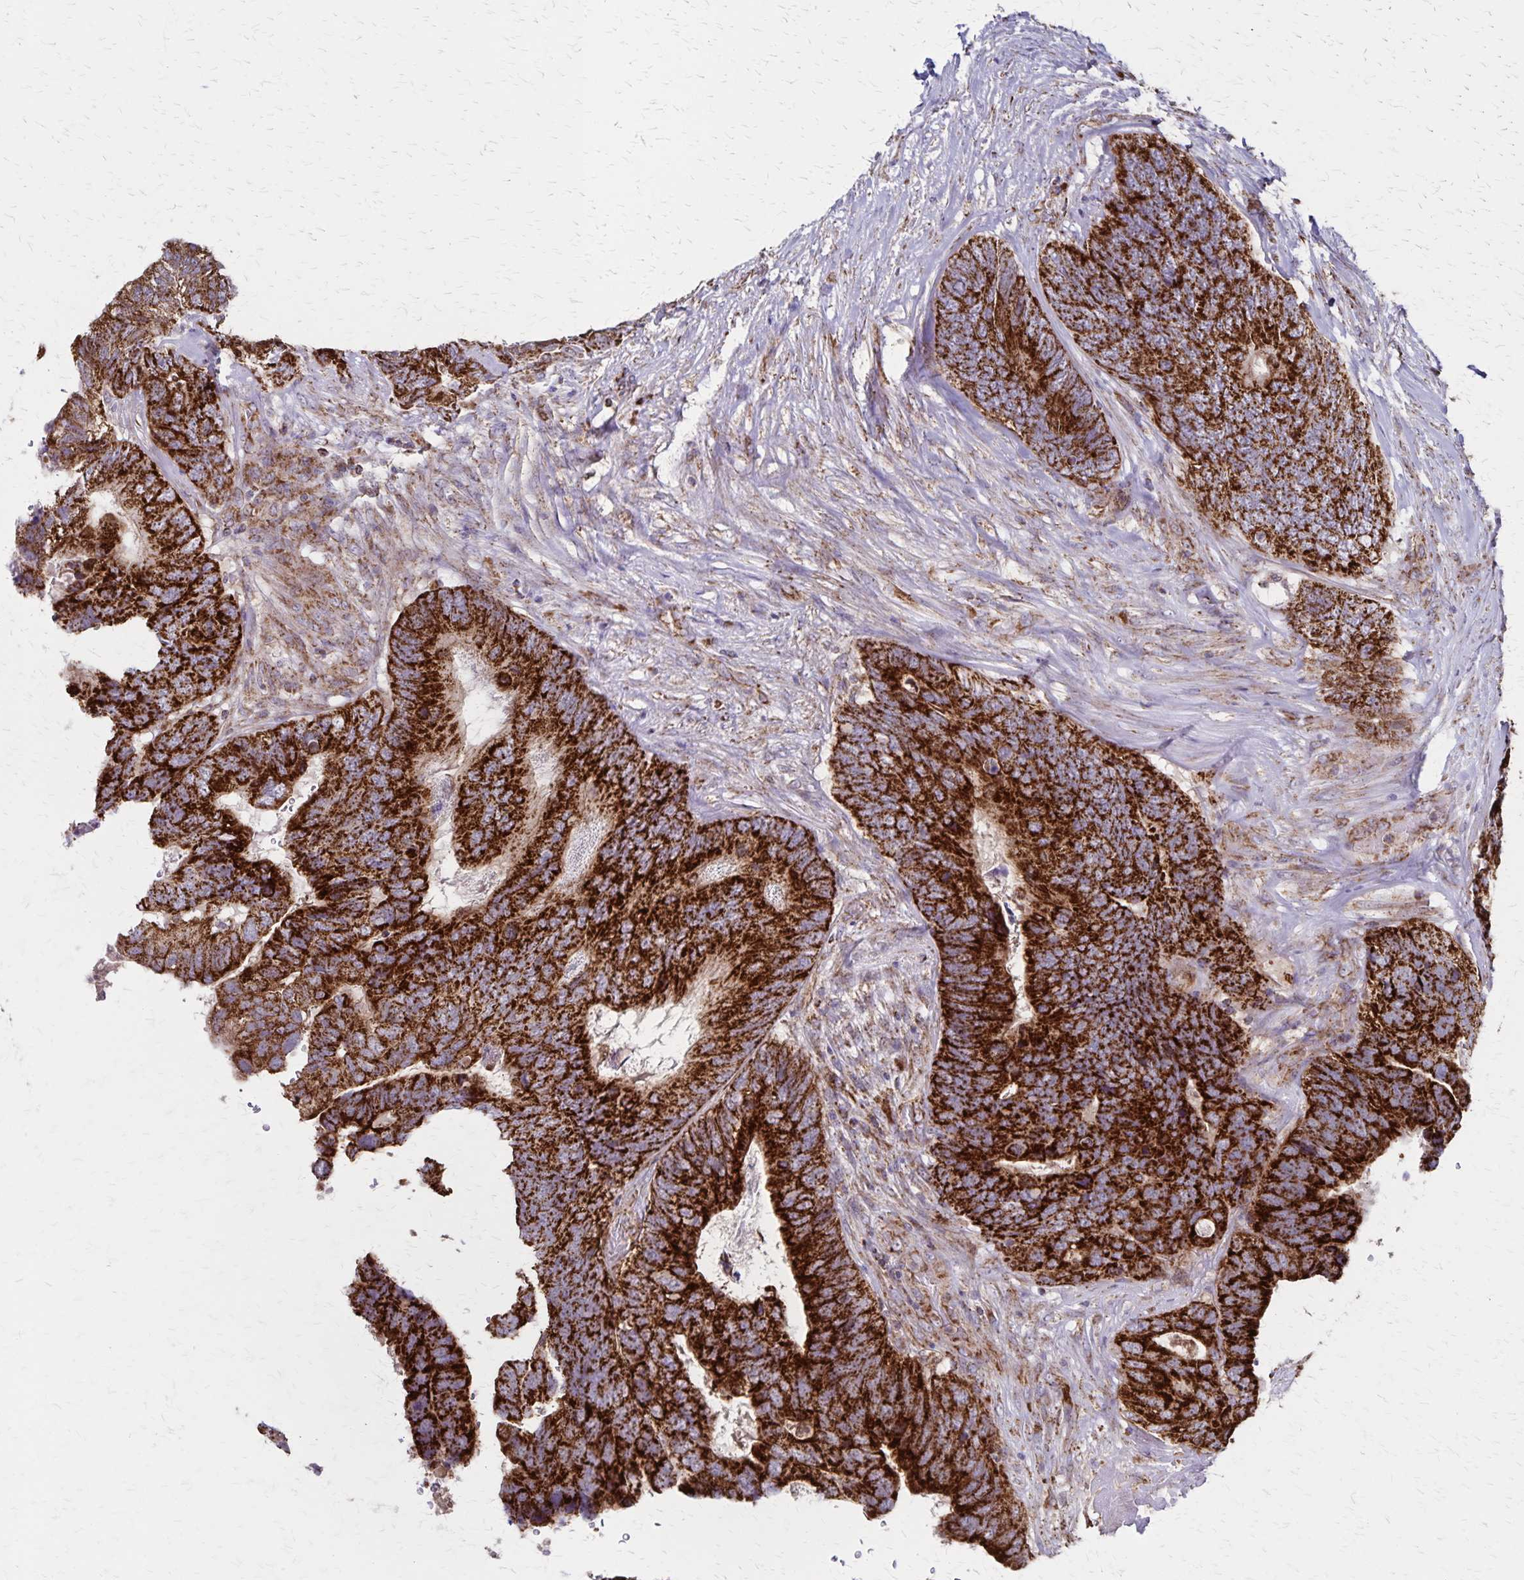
{"staining": {"intensity": "strong", "quantity": ">75%", "location": "cytoplasmic/membranous"}, "tissue": "breast cancer", "cell_type": "Tumor cells", "image_type": "cancer", "snomed": [{"axis": "morphology", "description": "Lobular carcinoma"}, {"axis": "topography", "description": "Breast"}], "caption": "Breast lobular carcinoma stained for a protein displays strong cytoplasmic/membranous positivity in tumor cells. Using DAB (3,3'-diaminobenzidine) (brown) and hematoxylin (blue) stains, captured at high magnification using brightfield microscopy.", "gene": "NFS1", "patient": {"sex": "female", "age": 59}}